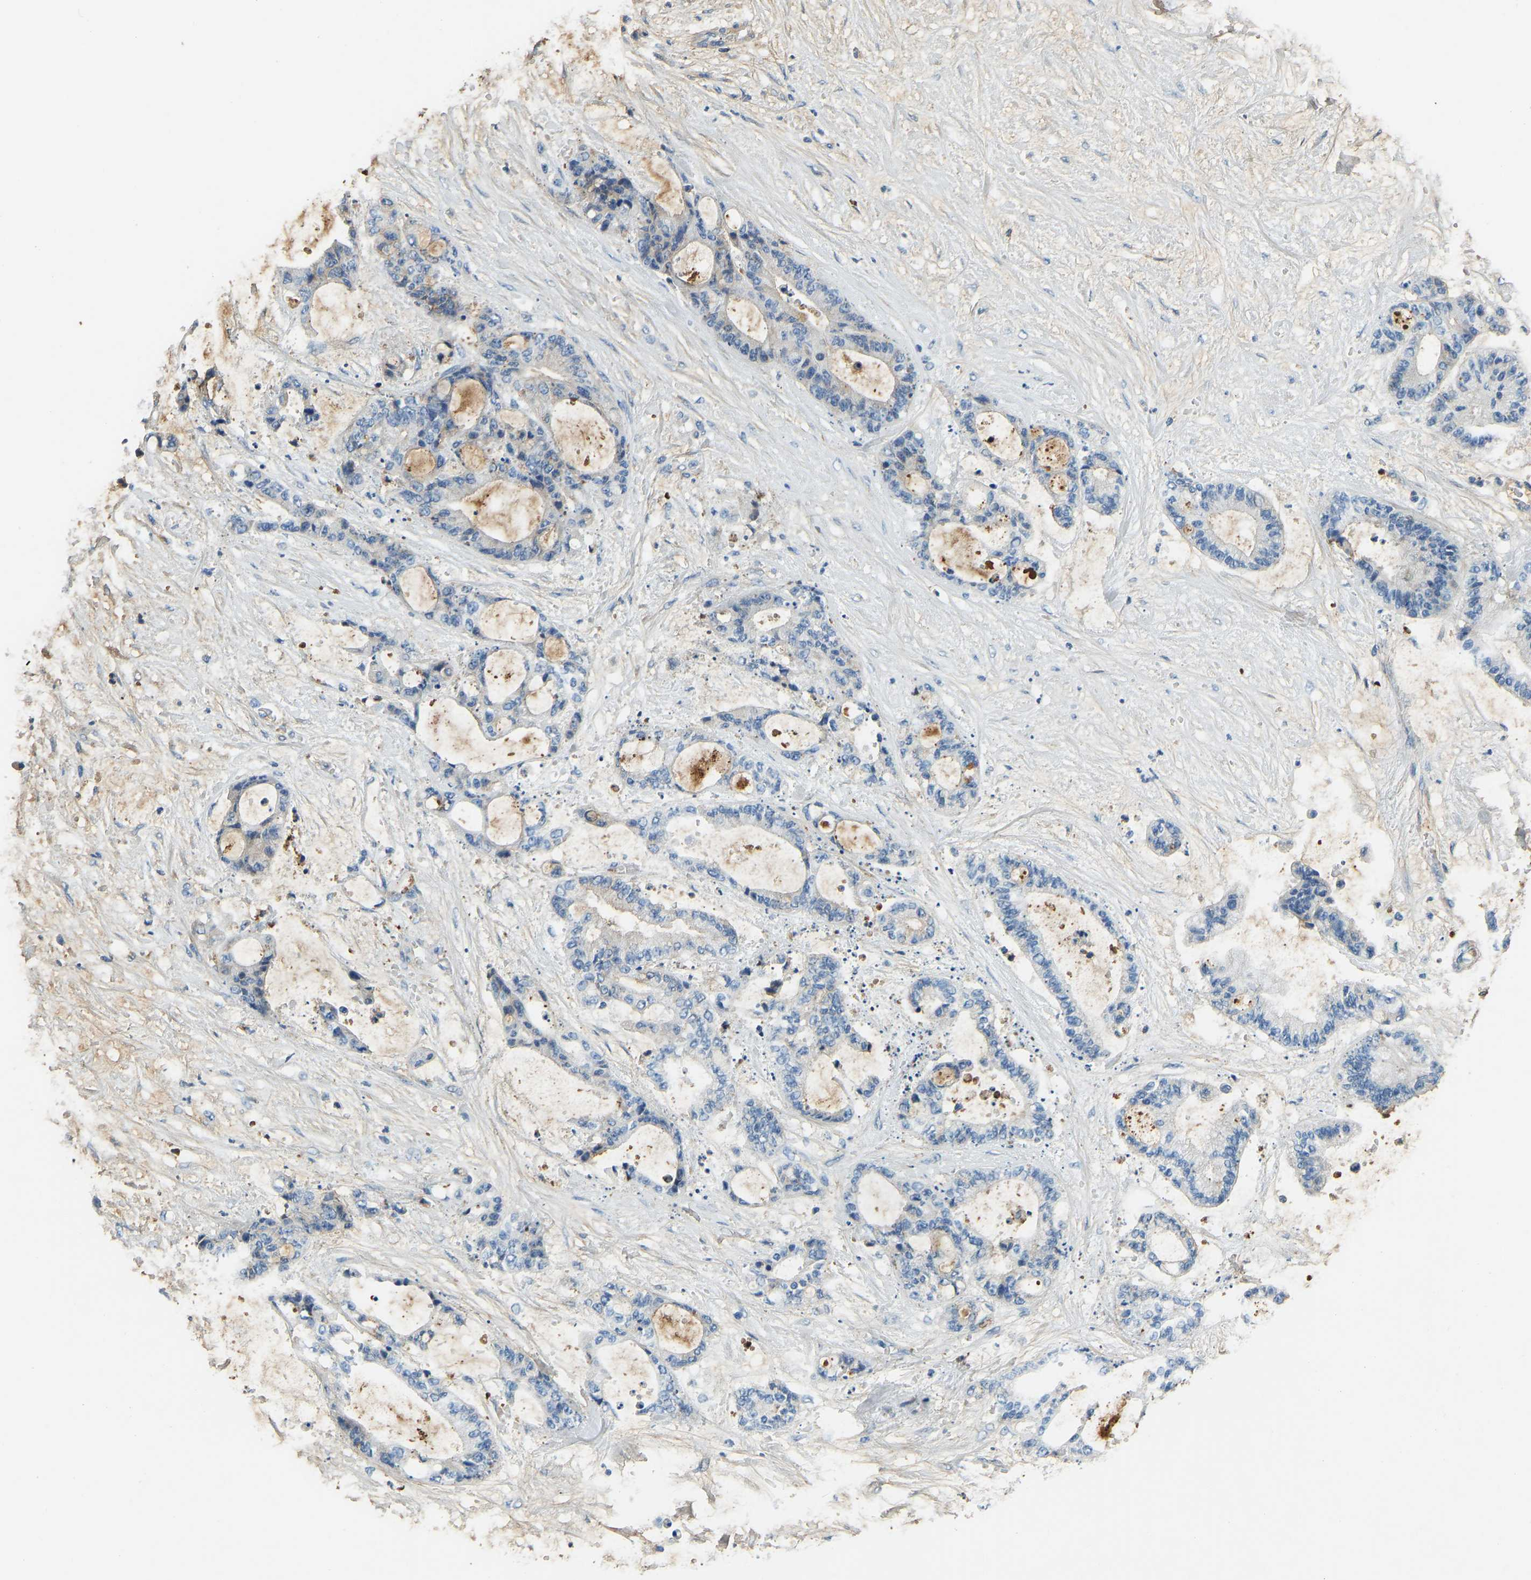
{"staining": {"intensity": "negative", "quantity": "none", "location": "none"}, "tissue": "liver cancer", "cell_type": "Tumor cells", "image_type": "cancer", "snomed": [{"axis": "morphology", "description": "Cholangiocarcinoma"}, {"axis": "topography", "description": "Liver"}], "caption": "The immunohistochemistry histopathology image has no significant positivity in tumor cells of liver cancer tissue. The staining is performed using DAB (3,3'-diaminobenzidine) brown chromogen with nuclei counter-stained in using hematoxylin.", "gene": "THBS4", "patient": {"sex": "female", "age": 73}}